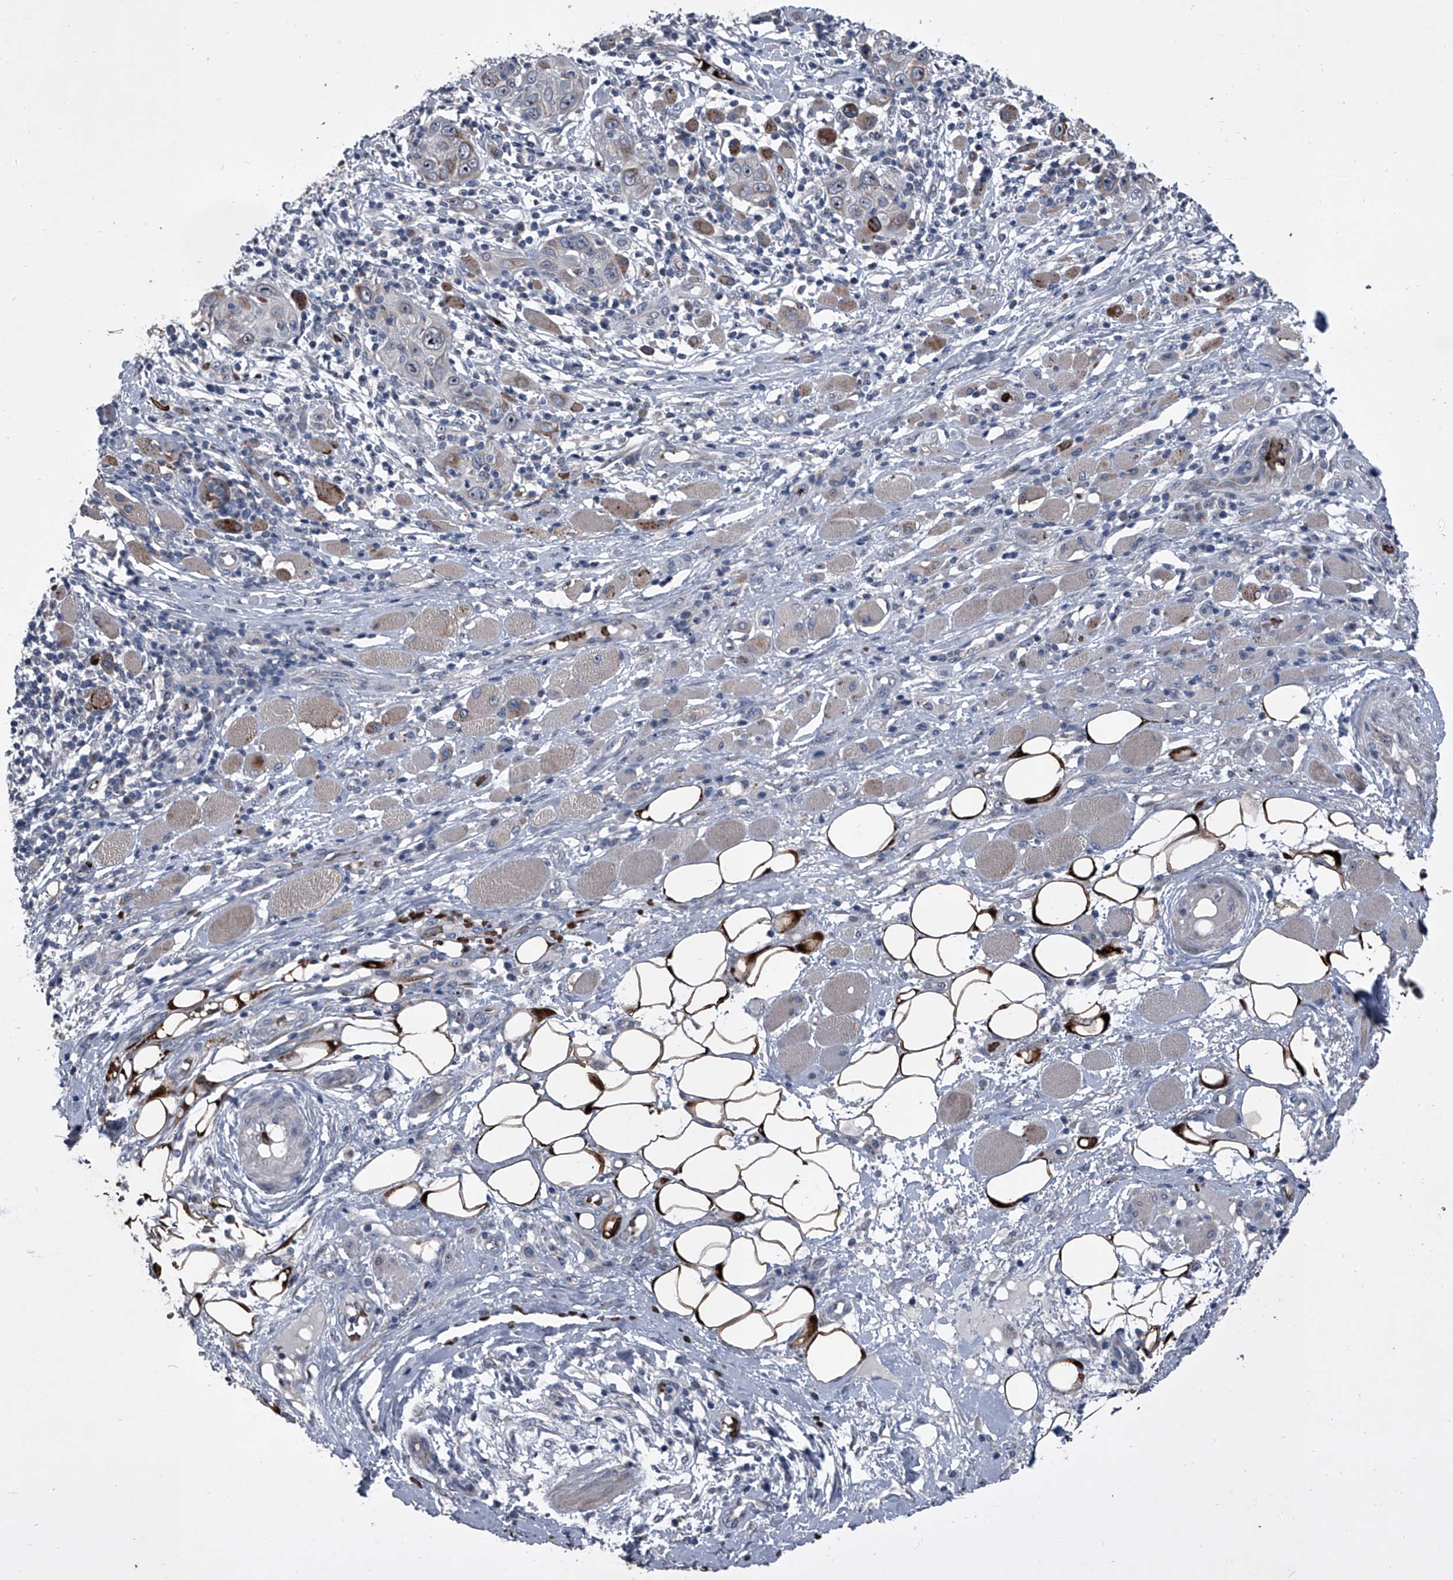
{"staining": {"intensity": "negative", "quantity": "none", "location": "none"}, "tissue": "skin cancer", "cell_type": "Tumor cells", "image_type": "cancer", "snomed": [{"axis": "morphology", "description": "Squamous cell carcinoma, NOS"}, {"axis": "topography", "description": "Skin"}], "caption": "Immunohistochemical staining of skin cancer shows no significant positivity in tumor cells.", "gene": "CEP85L", "patient": {"sex": "female", "age": 88}}